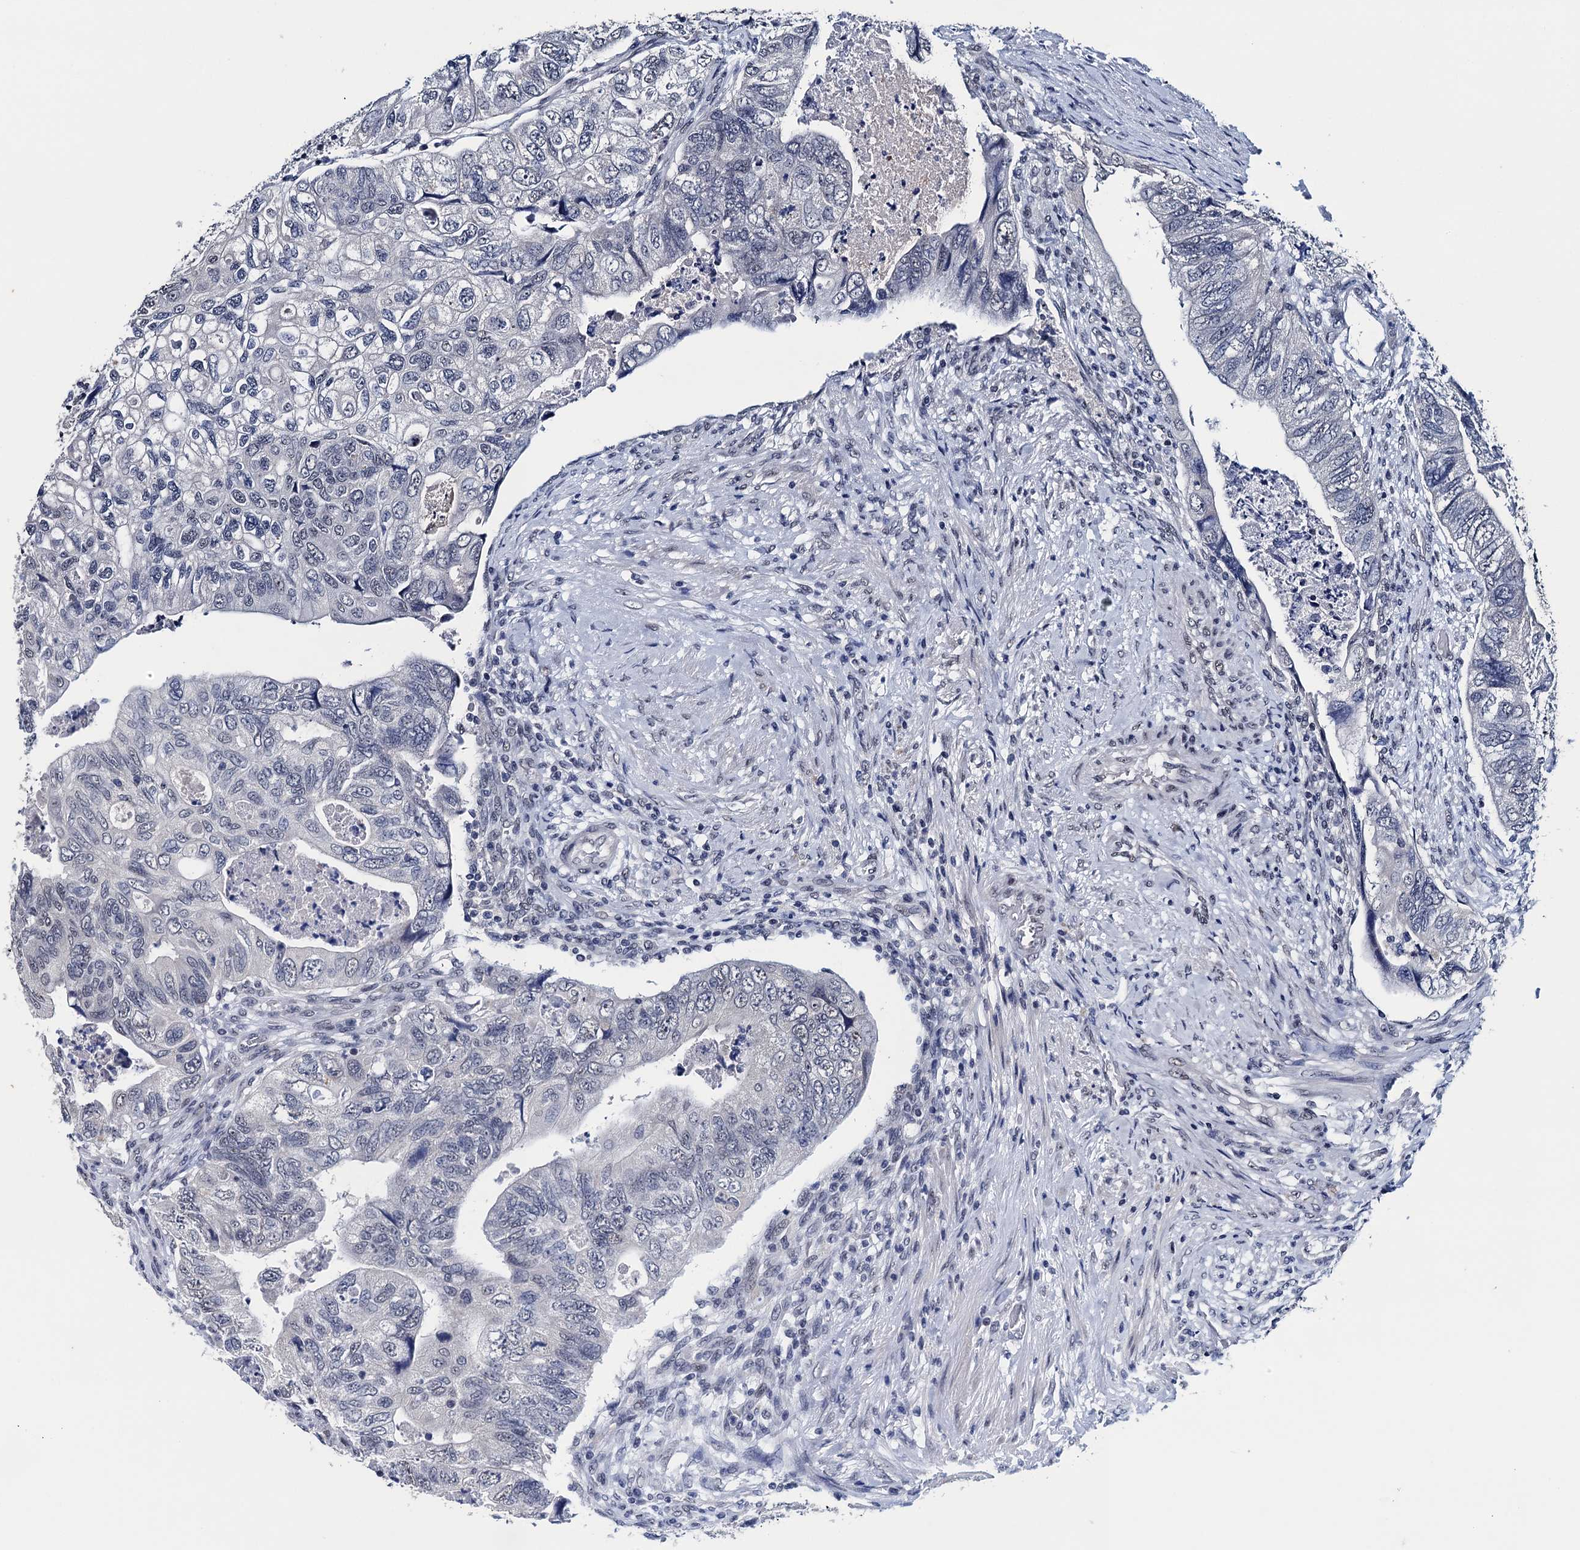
{"staining": {"intensity": "negative", "quantity": "none", "location": "none"}, "tissue": "colorectal cancer", "cell_type": "Tumor cells", "image_type": "cancer", "snomed": [{"axis": "morphology", "description": "Adenocarcinoma, NOS"}, {"axis": "topography", "description": "Rectum"}], "caption": "An immunohistochemistry histopathology image of colorectal cancer is shown. There is no staining in tumor cells of colorectal cancer.", "gene": "FNBP4", "patient": {"sex": "male", "age": 63}}